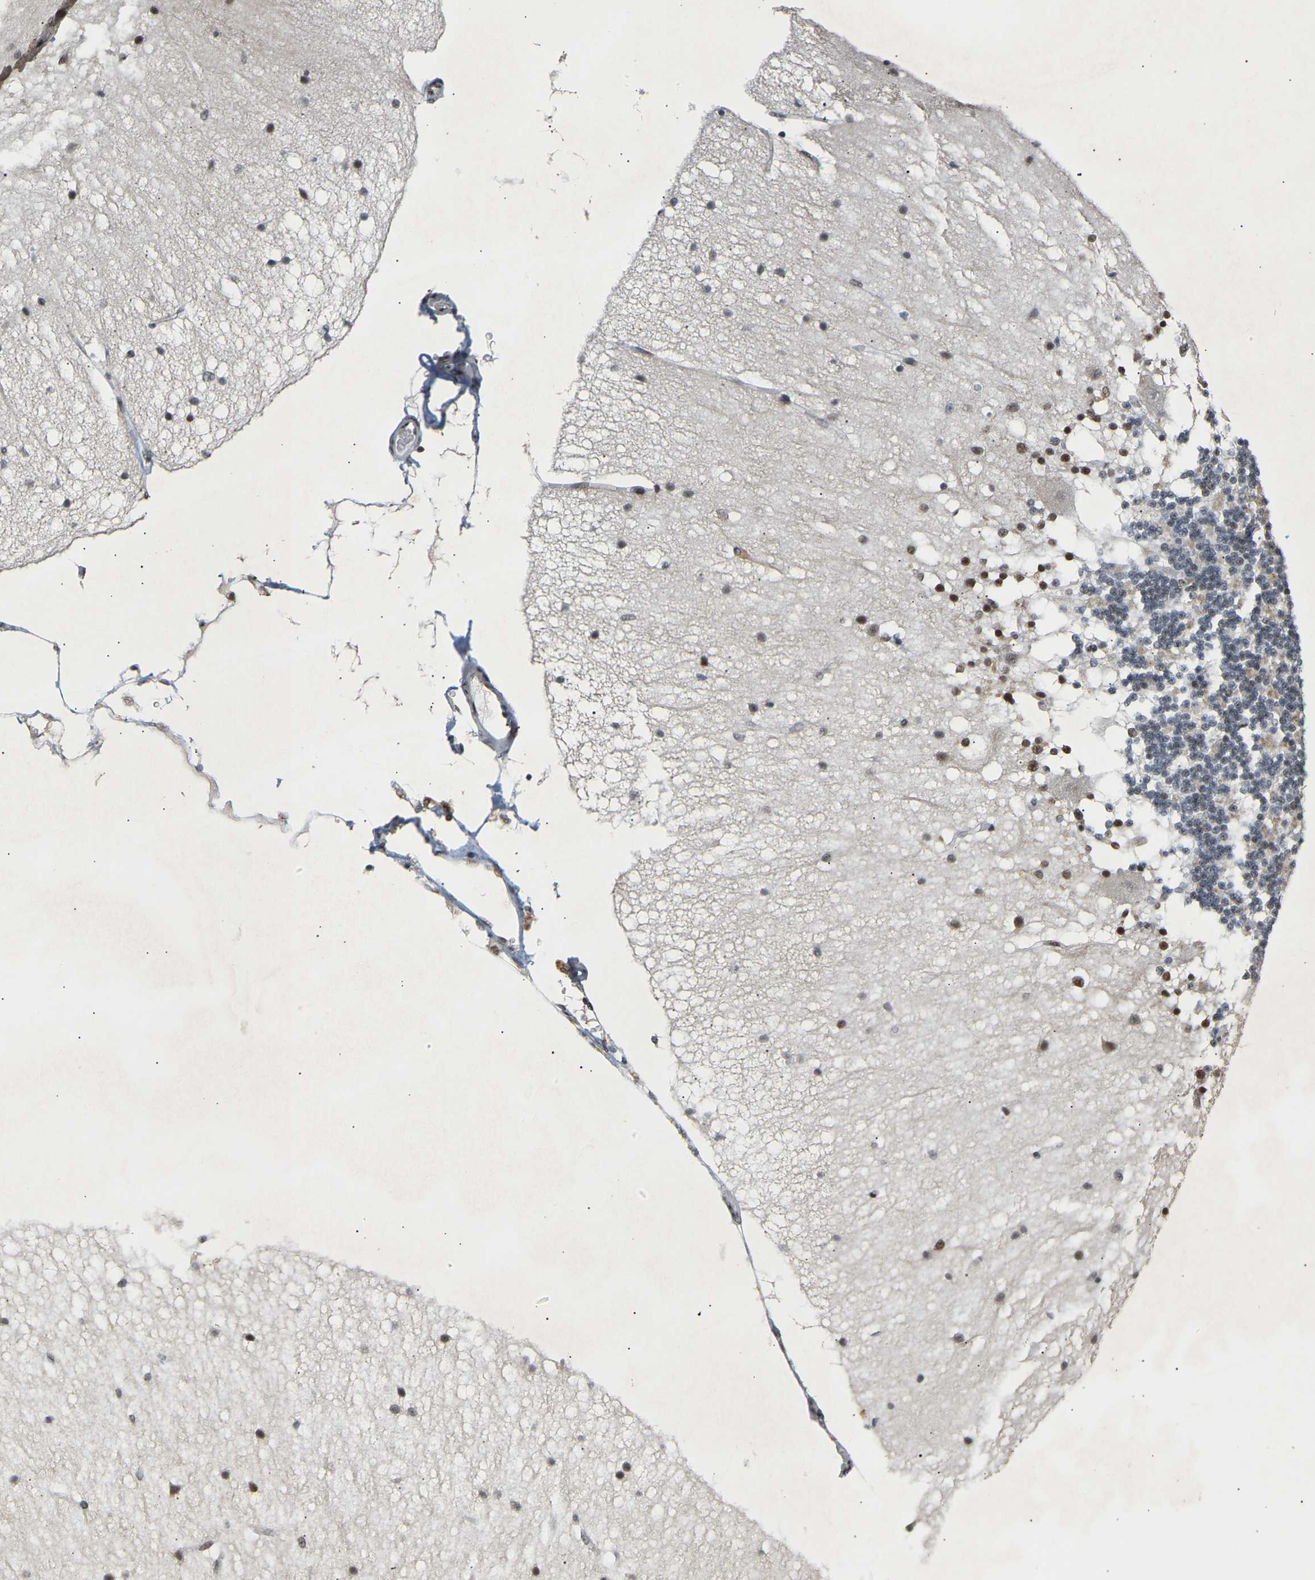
{"staining": {"intensity": "weak", "quantity": "<25%", "location": "nuclear"}, "tissue": "cerebellum", "cell_type": "Cells in granular layer", "image_type": "normal", "snomed": [{"axis": "morphology", "description": "Normal tissue, NOS"}, {"axis": "topography", "description": "Cerebellum"}], "caption": "DAB (3,3'-diaminobenzidine) immunohistochemical staining of benign cerebellum exhibits no significant staining in cells in granular layer.", "gene": "NELFB", "patient": {"sex": "female", "age": 54}}